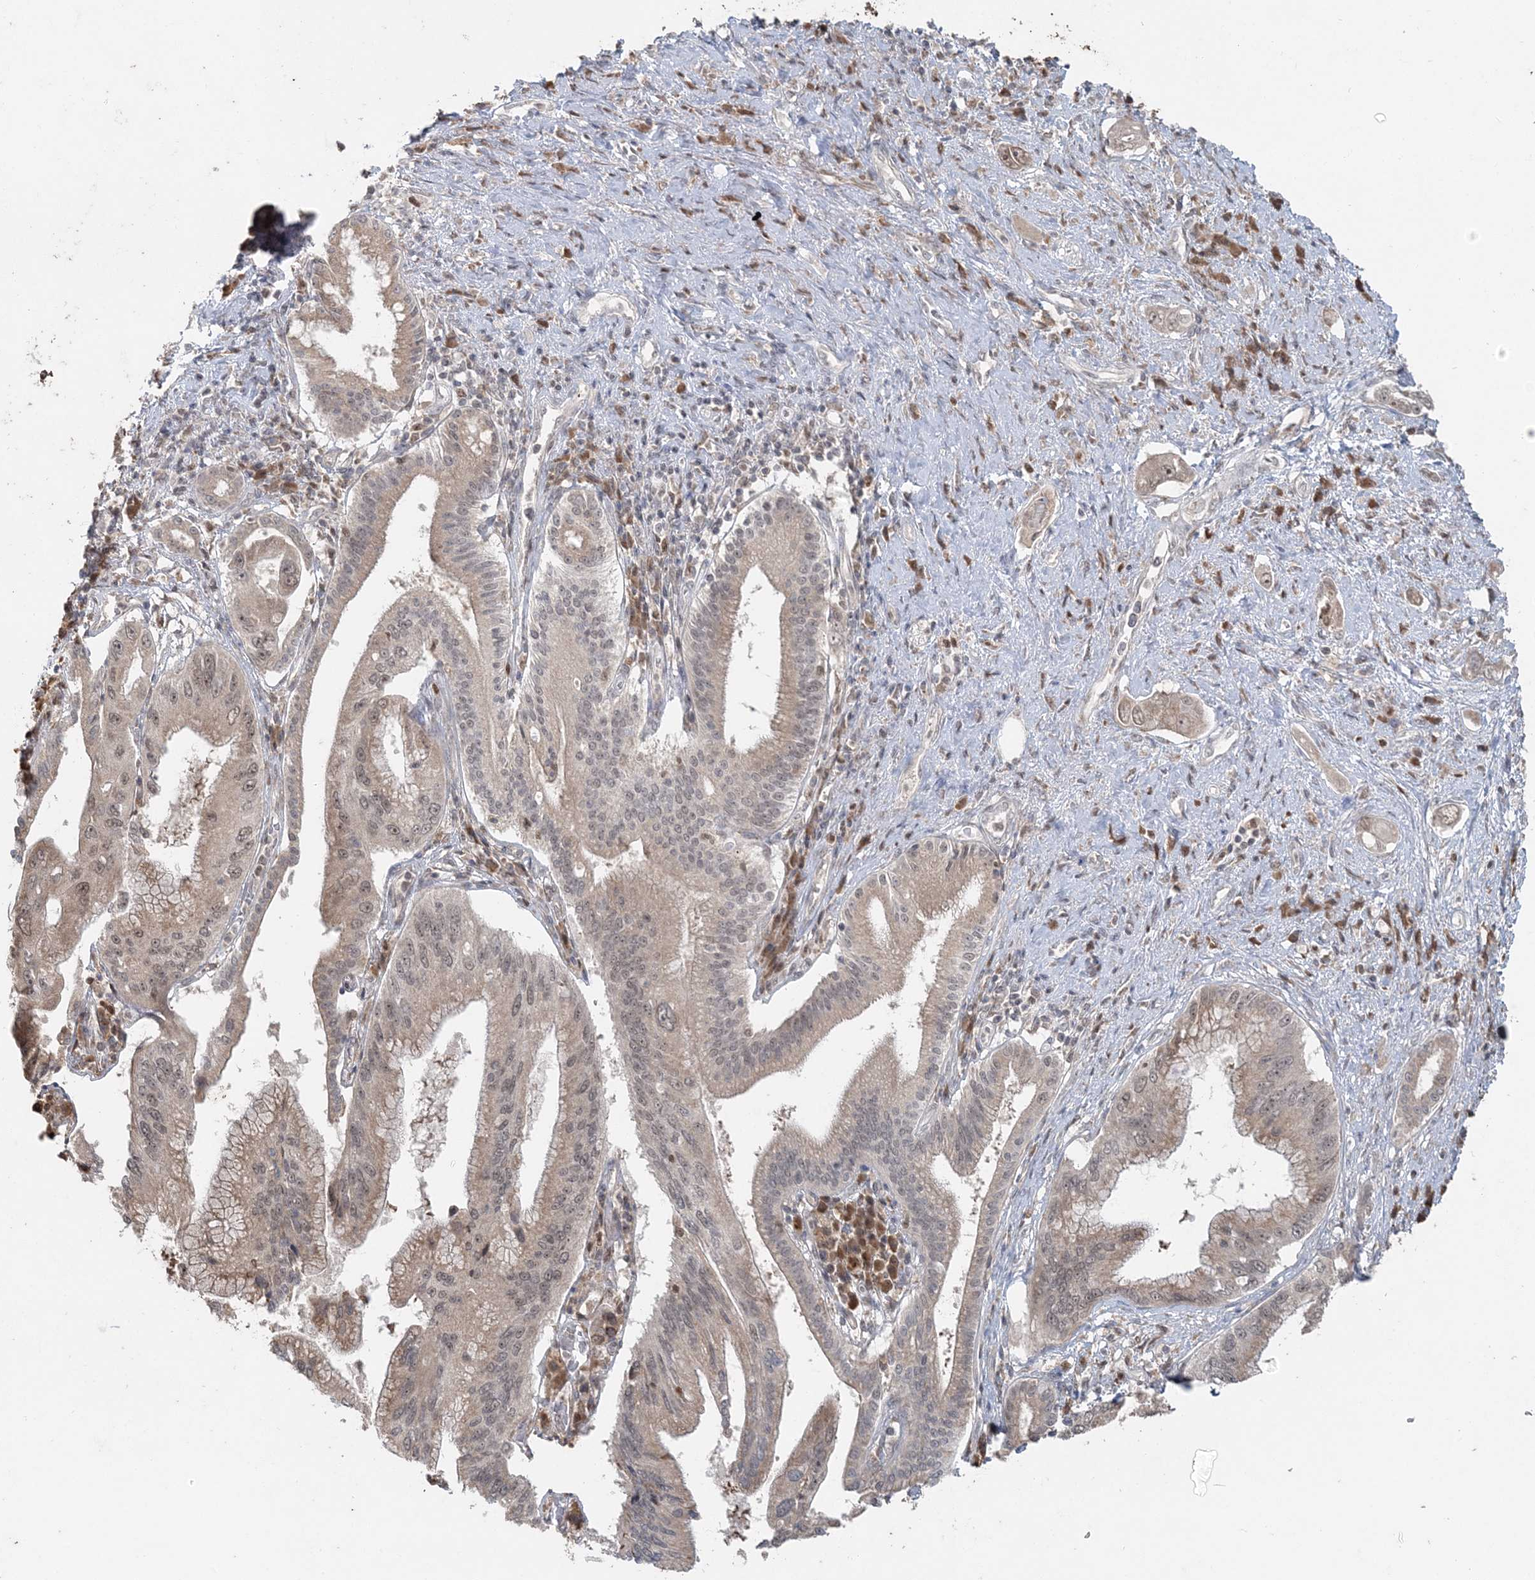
{"staining": {"intensity": "moderate", "quantity": ">75%", "location": "nuclear"}, "tissue": "pancreatic cancer", "cell_type": "Tumor cells", "image_type": "cancer", "snomed": [{"axis": "morphology", "description": "Inflammation, NOS"}, {"axis": "morphology", "description": "Adenocarcinoma, NOS"}, {"axis": "topography", "description": "Pancreas"}], "caption": "Tumor cells reveal medium levels of moderate nuclear positivity in about >75% of cells in human pancreatic cancer (adenocarcinoma).", "gene": "SLU7", "patient": {"sex": "female", "age": 56}}